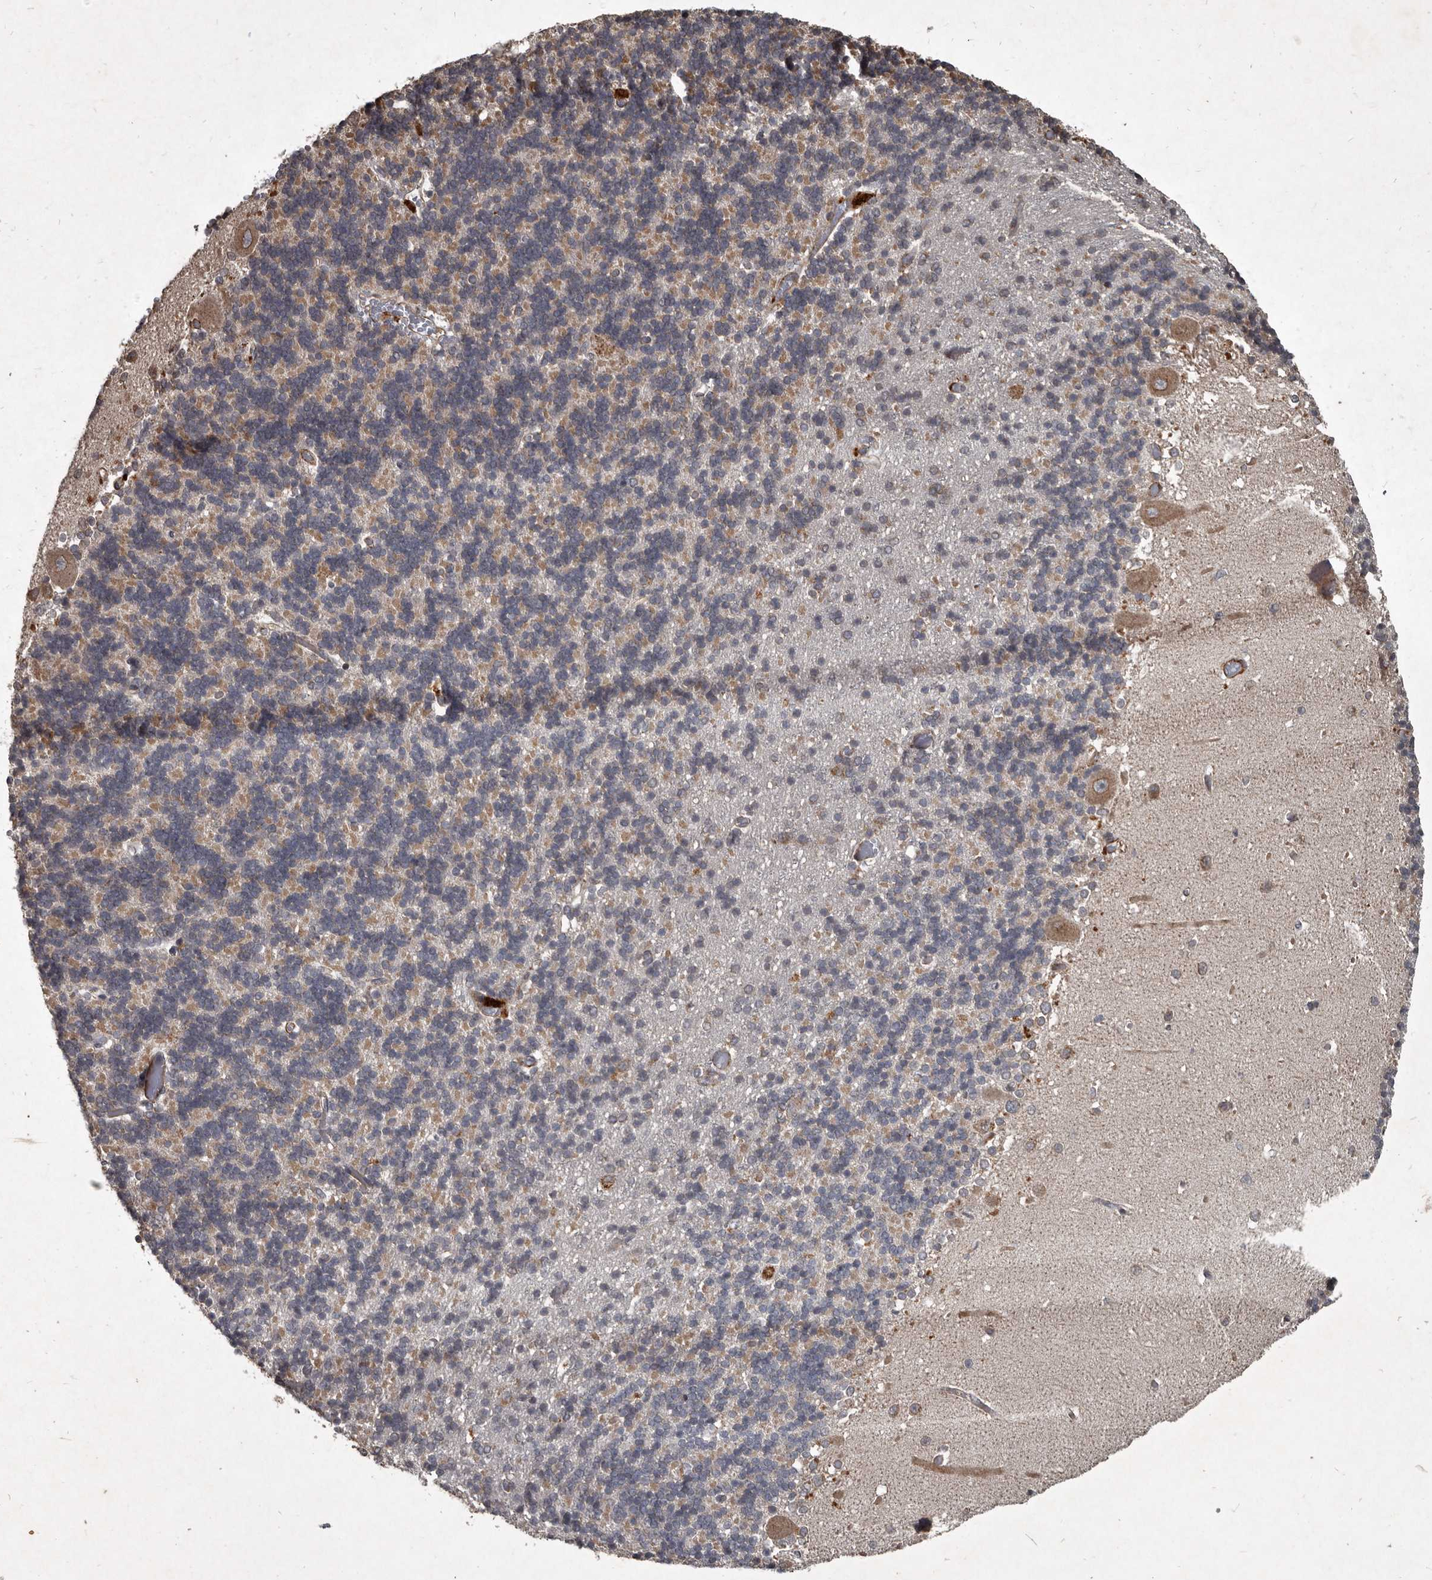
{"staining": {"intensity": "weak", "quantity": "25%-75%", "location": "cytoplasmic/membranous"}, "tissue": "cerebellum", "cell_type": "Cells in granular layer", "image_type": "normal", "snomed": [{"axis": "morphology", "description": "Normal tissue, NOS"}, {"axis": "topography", "description": "Cerebellum"}], "caption": "Immunohistochemical staining of normal cerebellum demonstrates 25%-75% levels of weak cytoplasmic/membranous protein expression in about 25%-75% of cells in granular layer. The staining was performed using DAB (3,3'-diaminobenzidine), with brown indicating positive protein expression. Nuclei are stained blue with hematoxylin.", "gene": "MRPS15", "patient": {"sex": "male", "age": 37}}